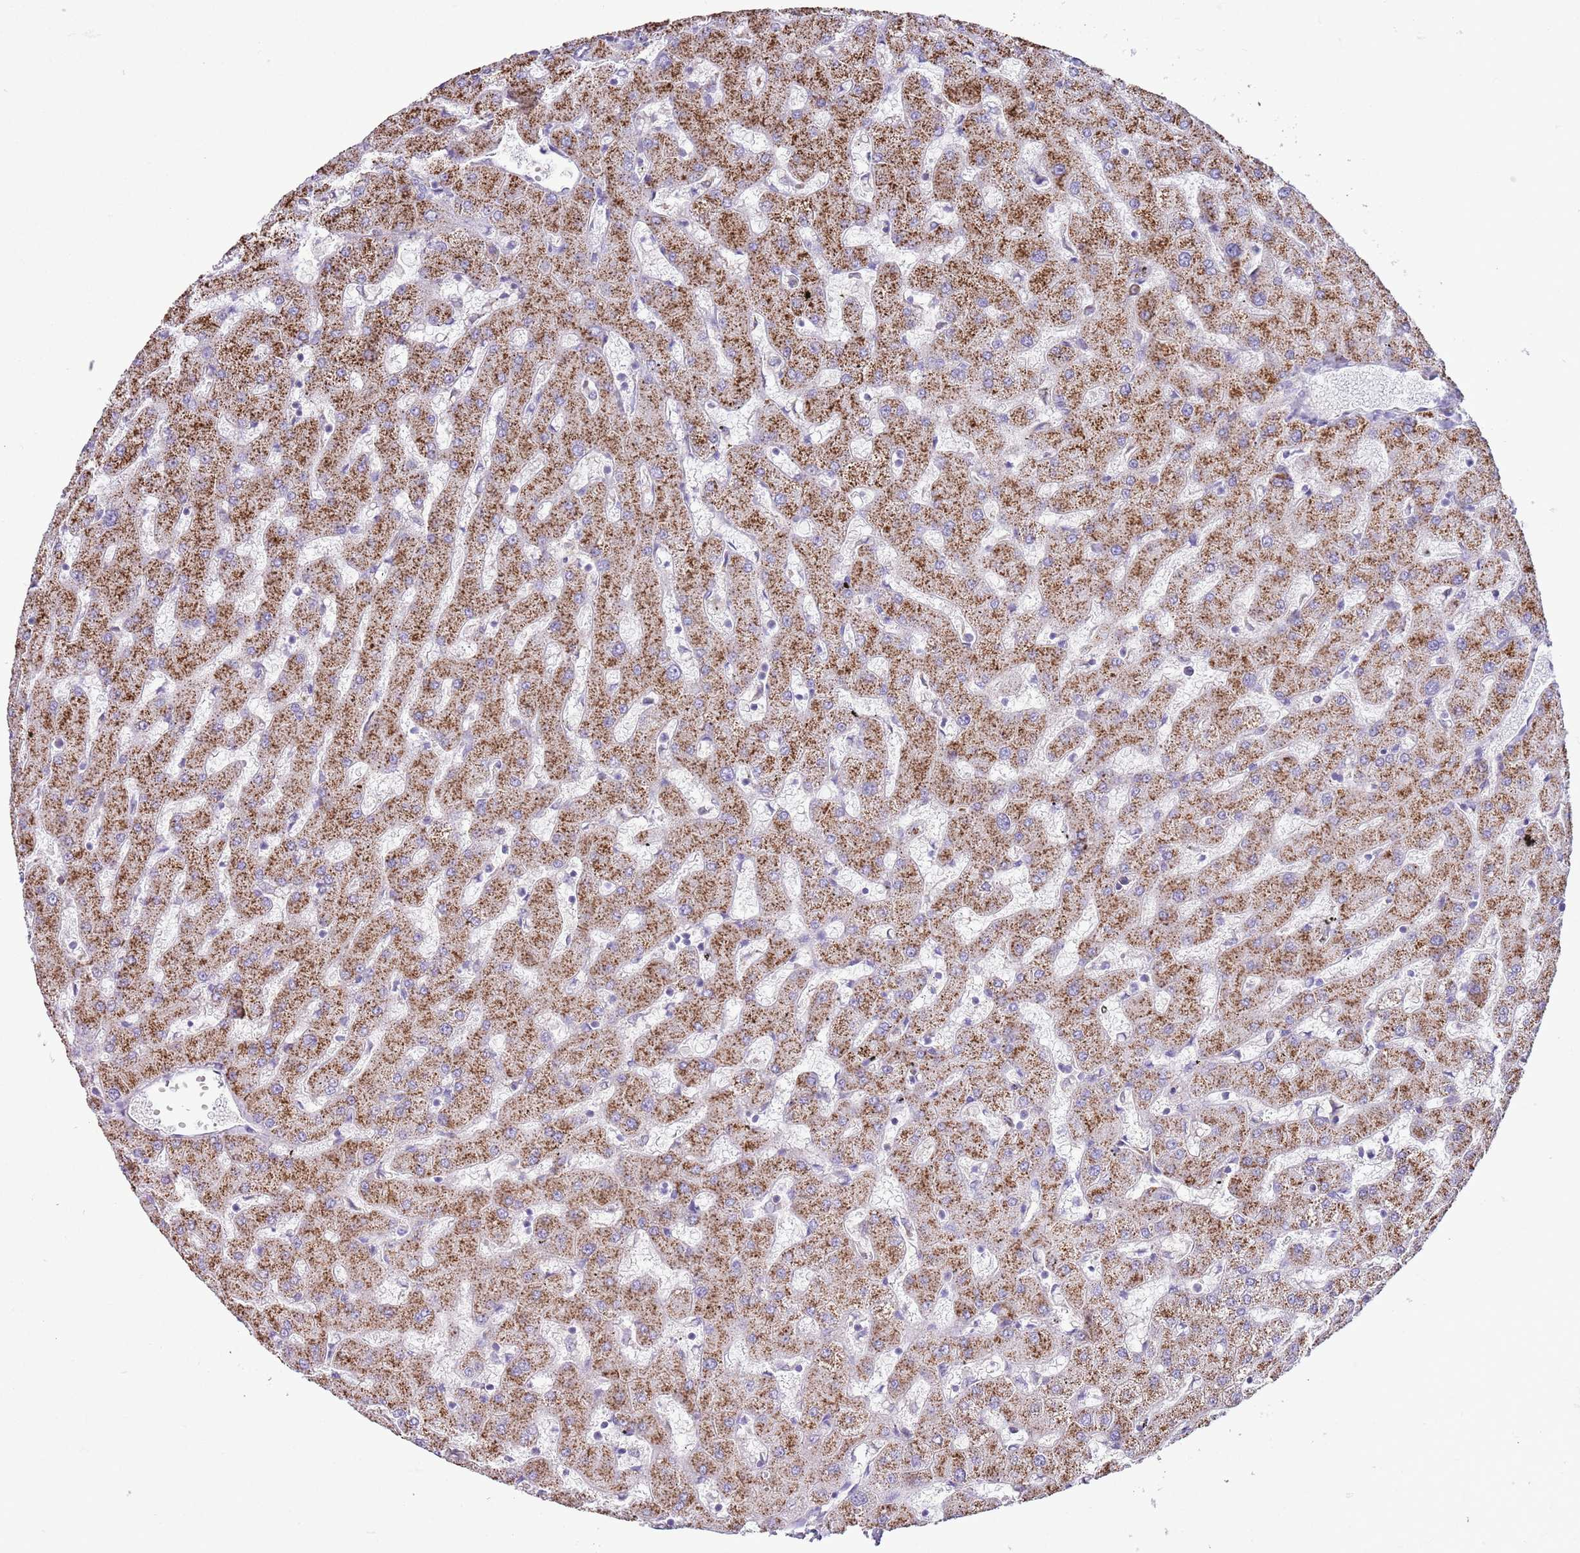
{"staining": {"intensity": "negative", "quantity": "none", "location": "none"}, "tissue": "liver", "cell_type": "Cholangiocytes", "image_type": "normal", "snomed": [{"axis": "morphology", "description": "Normal tissue, NOS"}, {"axis": "topography", "description": "Liver"}], "caption": "DAB (3,3'-diaminobenzidine) immunohistochemical staining of normal liver demonstrates no significant positivity in cholangiocytes.", "gene": "ZNF697", "patient": {"sex": "female", "age": 63}}